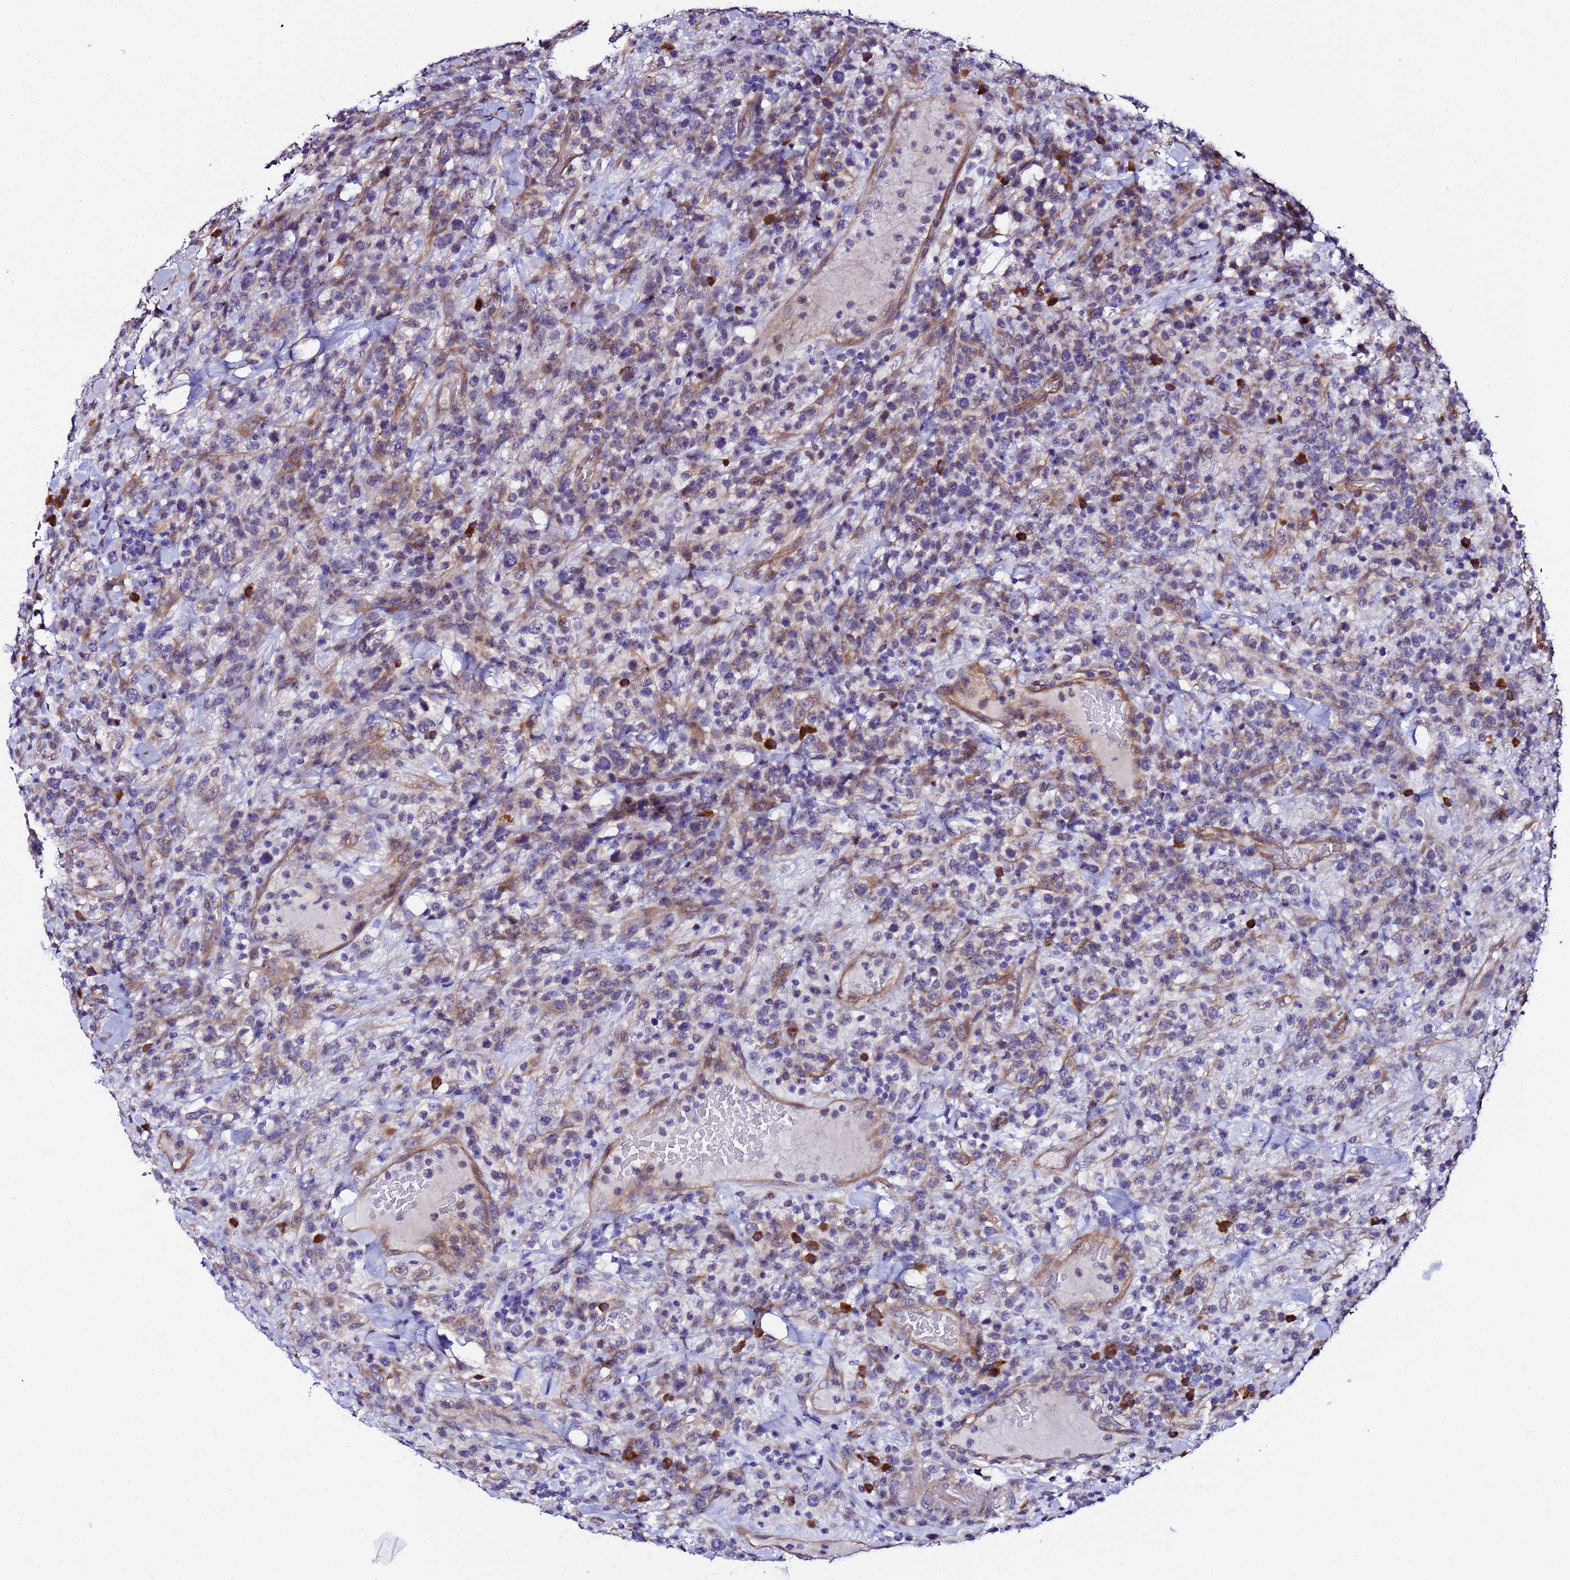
{"staining": {"intensity": "moderate", "quantity": "<25%", "location": "cytoplasmic/membranous"}, "tissue": "lymphoma", "cell_type": "Tumor cells", "image_type": "cancer", "snomed": [{"axis": "morphology", "description": "Malignant lymphoma, non-Hodgkin's type, High grade"}, {"axis": "topography", "description": "Colon"}], "caption": "IHC of lymphoma exhibits low levels of moderate cytoplasmic/membranous expression in about <25% of tumor cells.", "gene": "JRKL", "patient": {"sex": "female", "age": 53}}